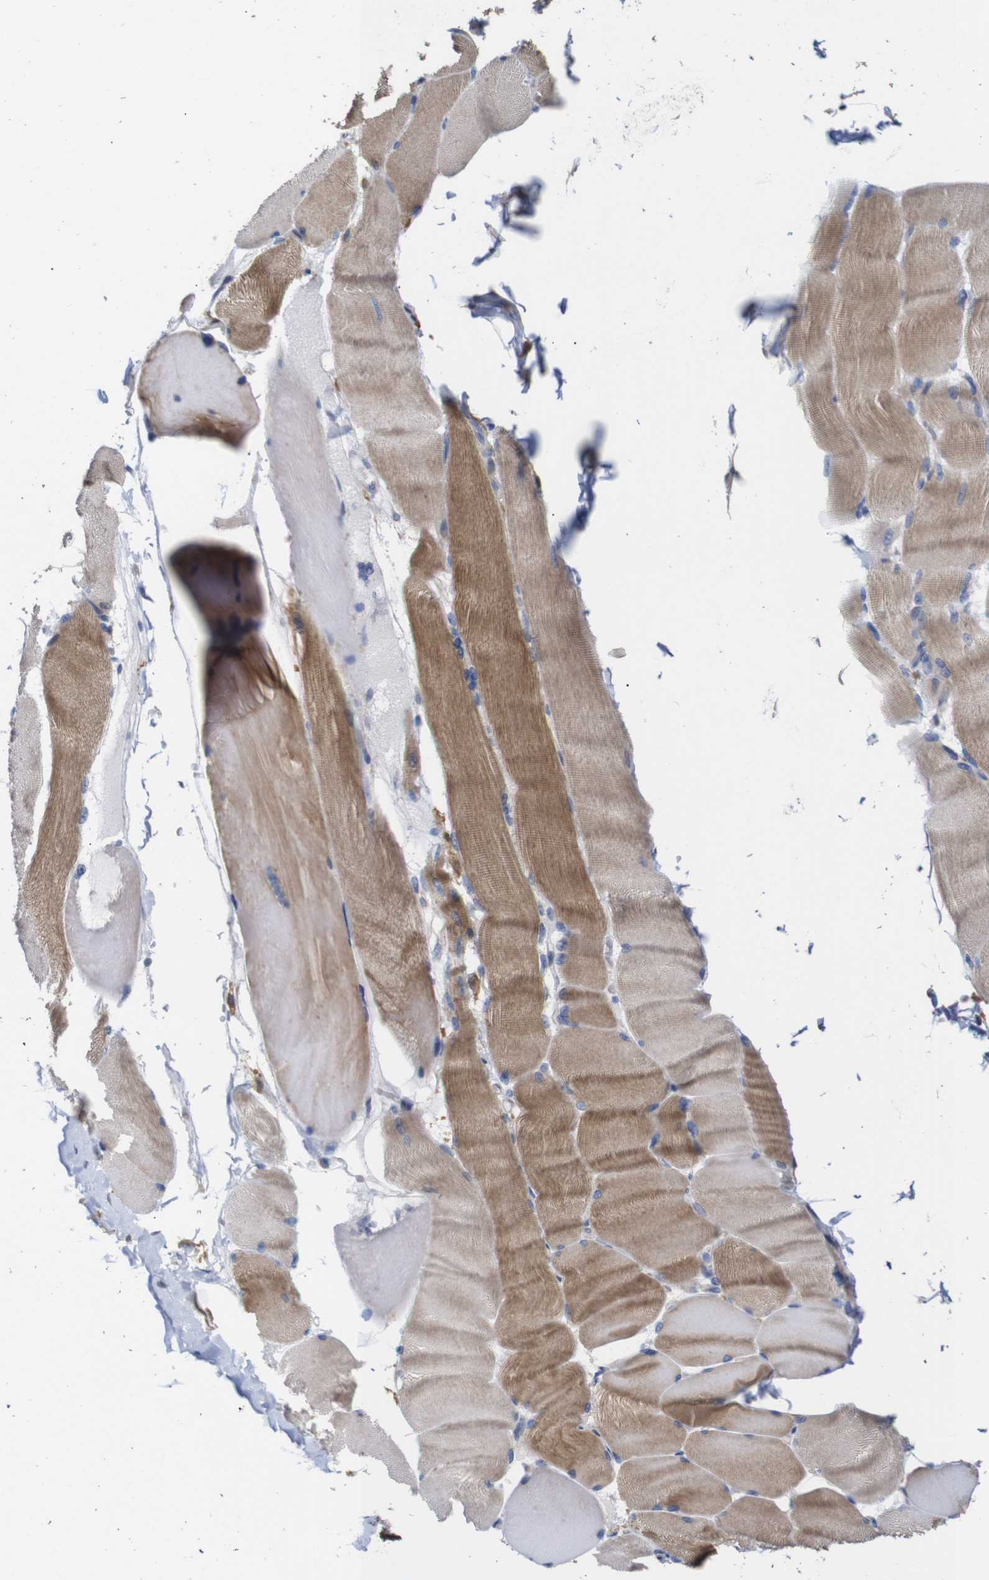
{"staining": {"intensity": "moderate", "quantity": ">75%", "location": "cytoplasmic/membranous"}, "tissue": "skeletal muscle", "cell_type": "Myocytes", "image_type": "normal", "snomed": [{"axis": "morphology", "description": "Normal tissue, NOS"}, {"axis": "topography", "description": "Skin"}, {"axis": "topography", "description": "Skeletal muscle"}], "caption": "IHC staining of unremarkable skeletal muscle, which shows medium levels of moderate cytoplasmic/membranous staining in approximately >75% of myocytes indicating moderate cytoplasmic/membranous protein positivity. The staining was performed using DAB (3,3'-diaminobenzidine) (brown) for protein detection and nuclei were counterstained in hematoxylin (blue).", "gene": "TCEAL9", "patient": {"sex": "male", "age": 83}}